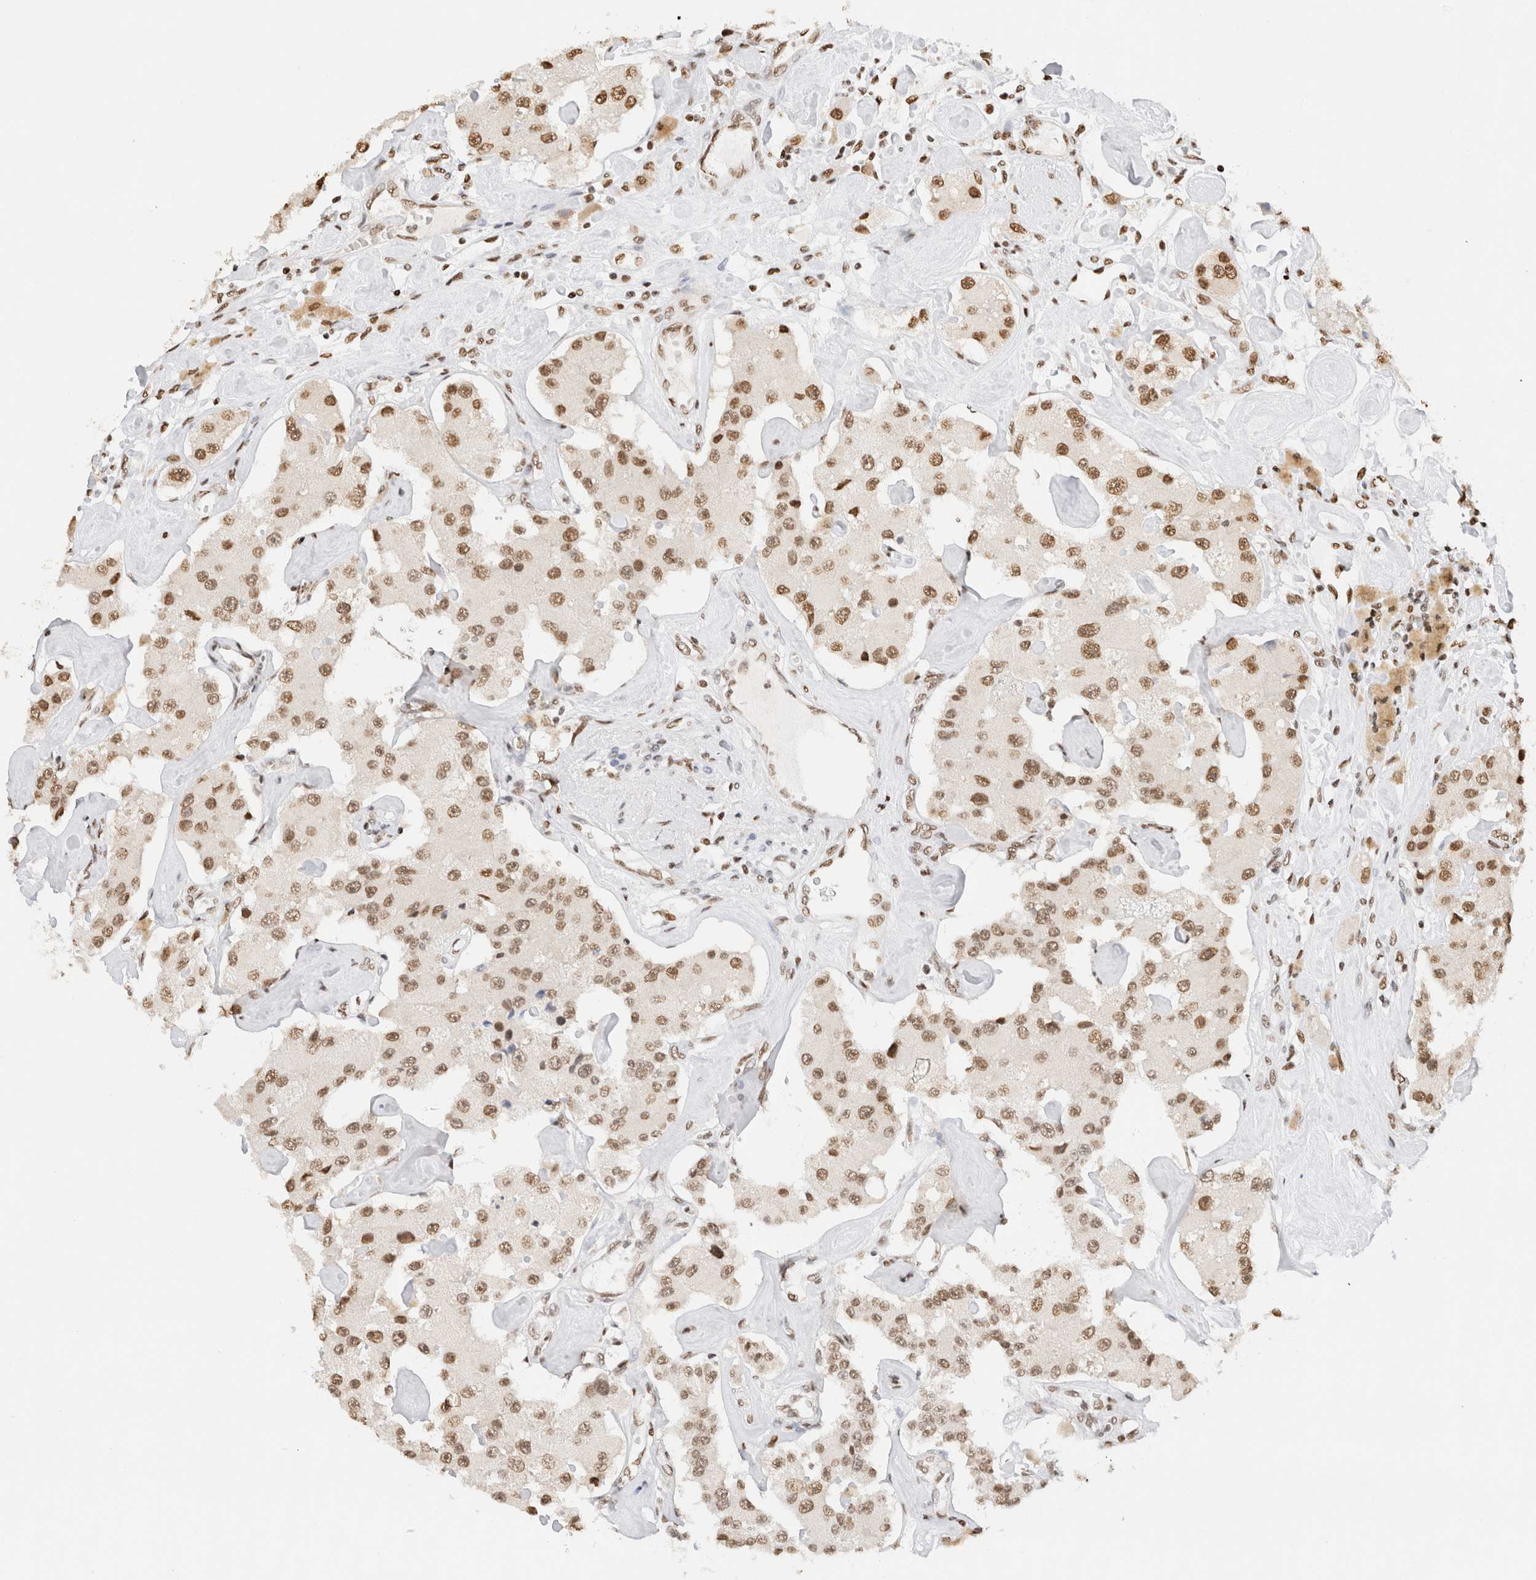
{"staining": {"intensity": "moderate", "quantity": ">75%", "location": "nuclear"}, "tissue": "carcinoid", "cell_type": "Tumor cells", "image_type": "cancer", "snomed": [{"axis": "morphology", "description": "Carcinoid, malignant, NOS"}, {"axis": "topography", "description": "Pancreas"}], "caption": "There is medium levels of moderate nuclear expression in tumor cells of carcinoid, as demonstrated by immunohistochemical staining (brown color).", "gene": "SUPT3H", "patient": {"sex": "male", "age": 41}}